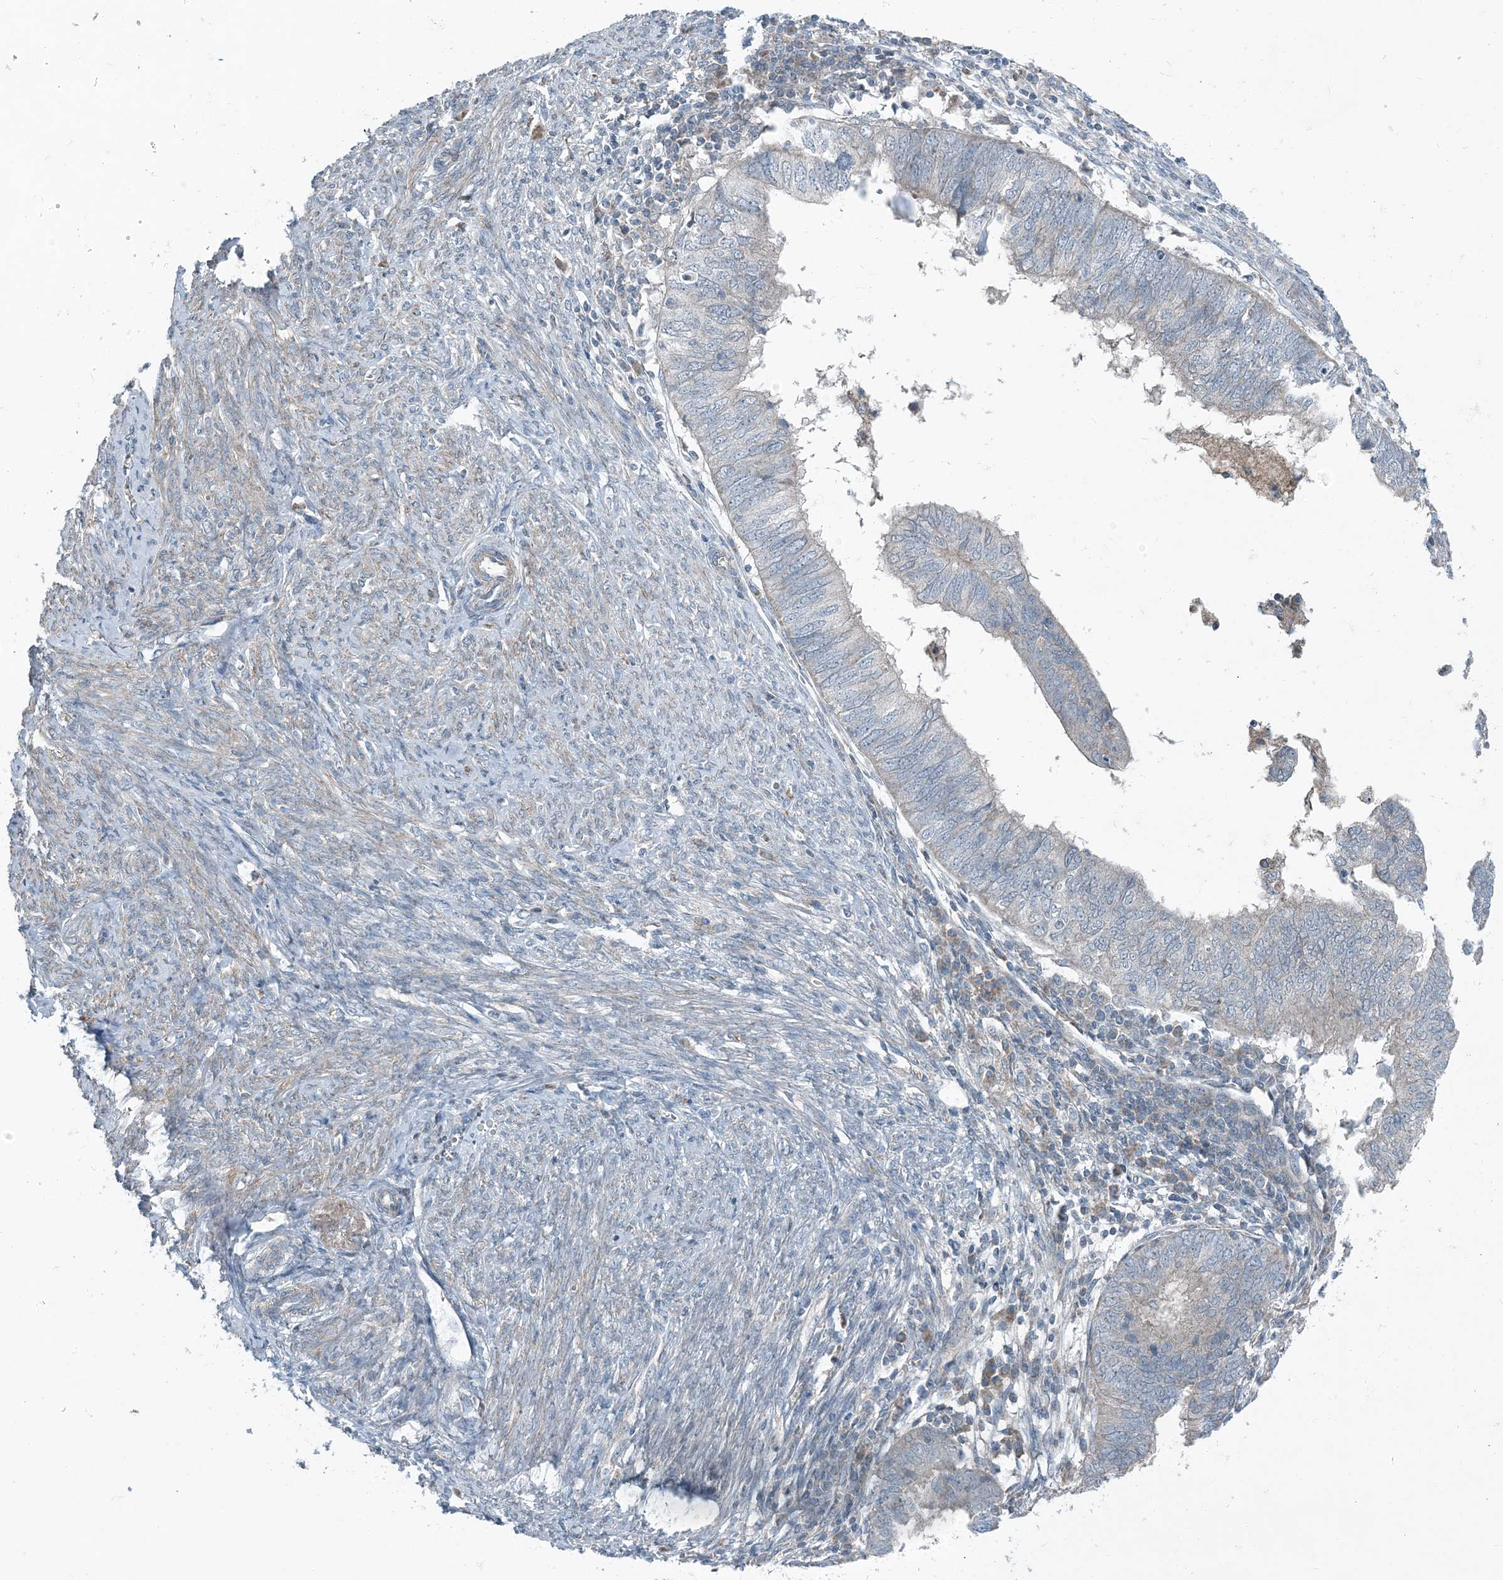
{"staining": {"intensity": "negative", "quantity": "none", "location": "none"}, "tissue": "endometrial cancer", "cell_type": "Tumor cells", "image_type": "cancer", "snomed": [{"axis": "morphology", "description": "Adenocarcinoma, NOS"}, {"axis": "topography", "description": "Uterus"}], "caption": "Protein analysis of endometrial cancer (adenocarcinoma) displays no significant positivity in tumor cells.", "gene": "APOM", "patient": {"sex": "female", "age": 77}}